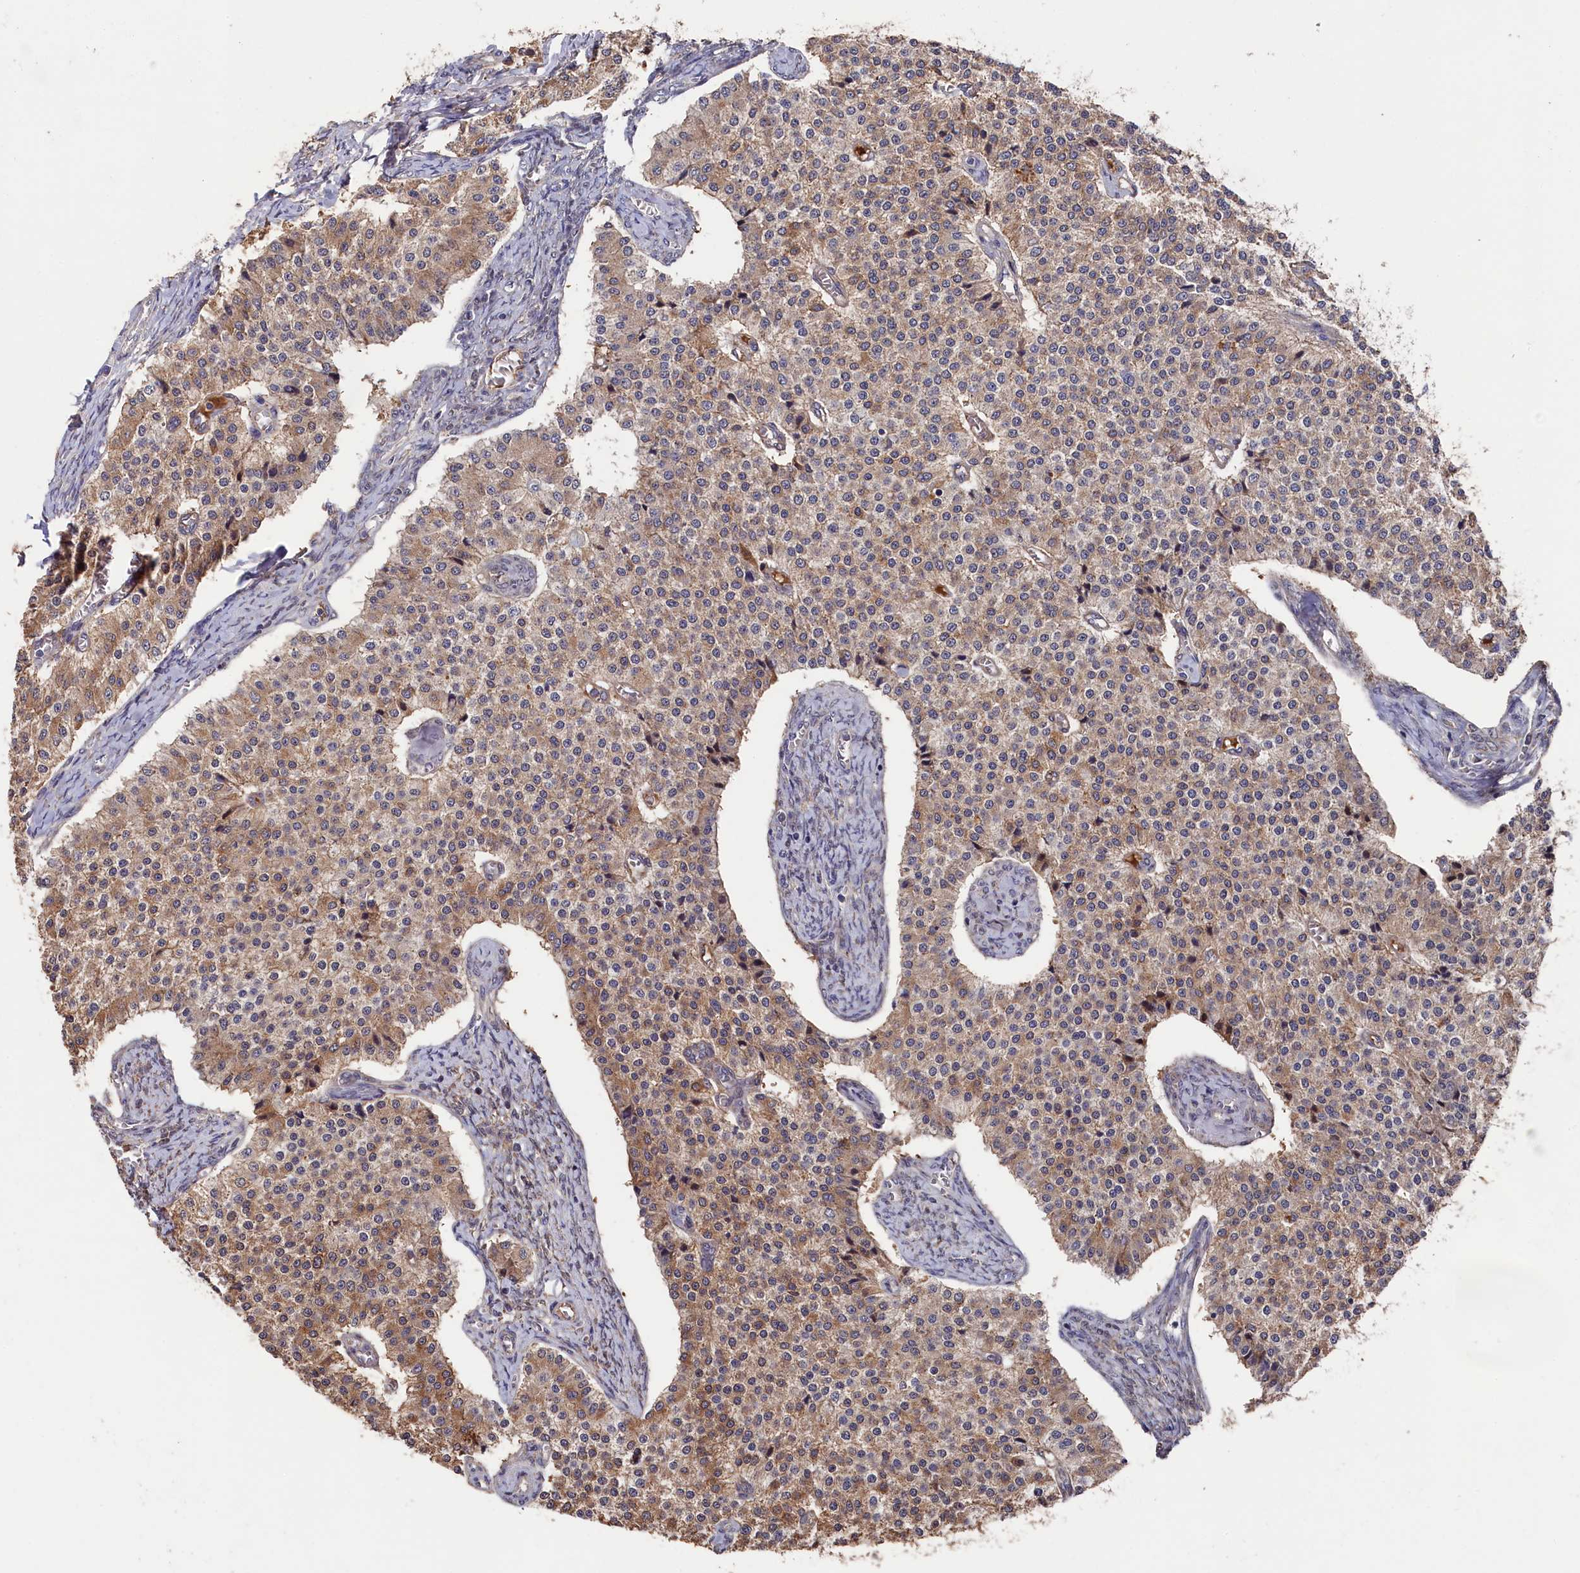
{"staining": {"intensity": "moderate", "quantity": ">75%", "location": "cytoplasmic/membranous"}, "tissue": "carcinoid", "cell_type": "Tumor cells", "image_type": "cancer", "snomed": [{"axis": "morphology", "description": "Carcinoid, malignant, NOS"}, {"axis": "topography", "description": "Colon"}], "caption": "An image showing moderate cytoplasmic/membranous expression in approximately >75% of tumor cells in carcinoid (malignant), as visualized by brown immunohistochemical staining.", "gene": "SLC12A4", "patient": {"sex": "female", "age": 52}}